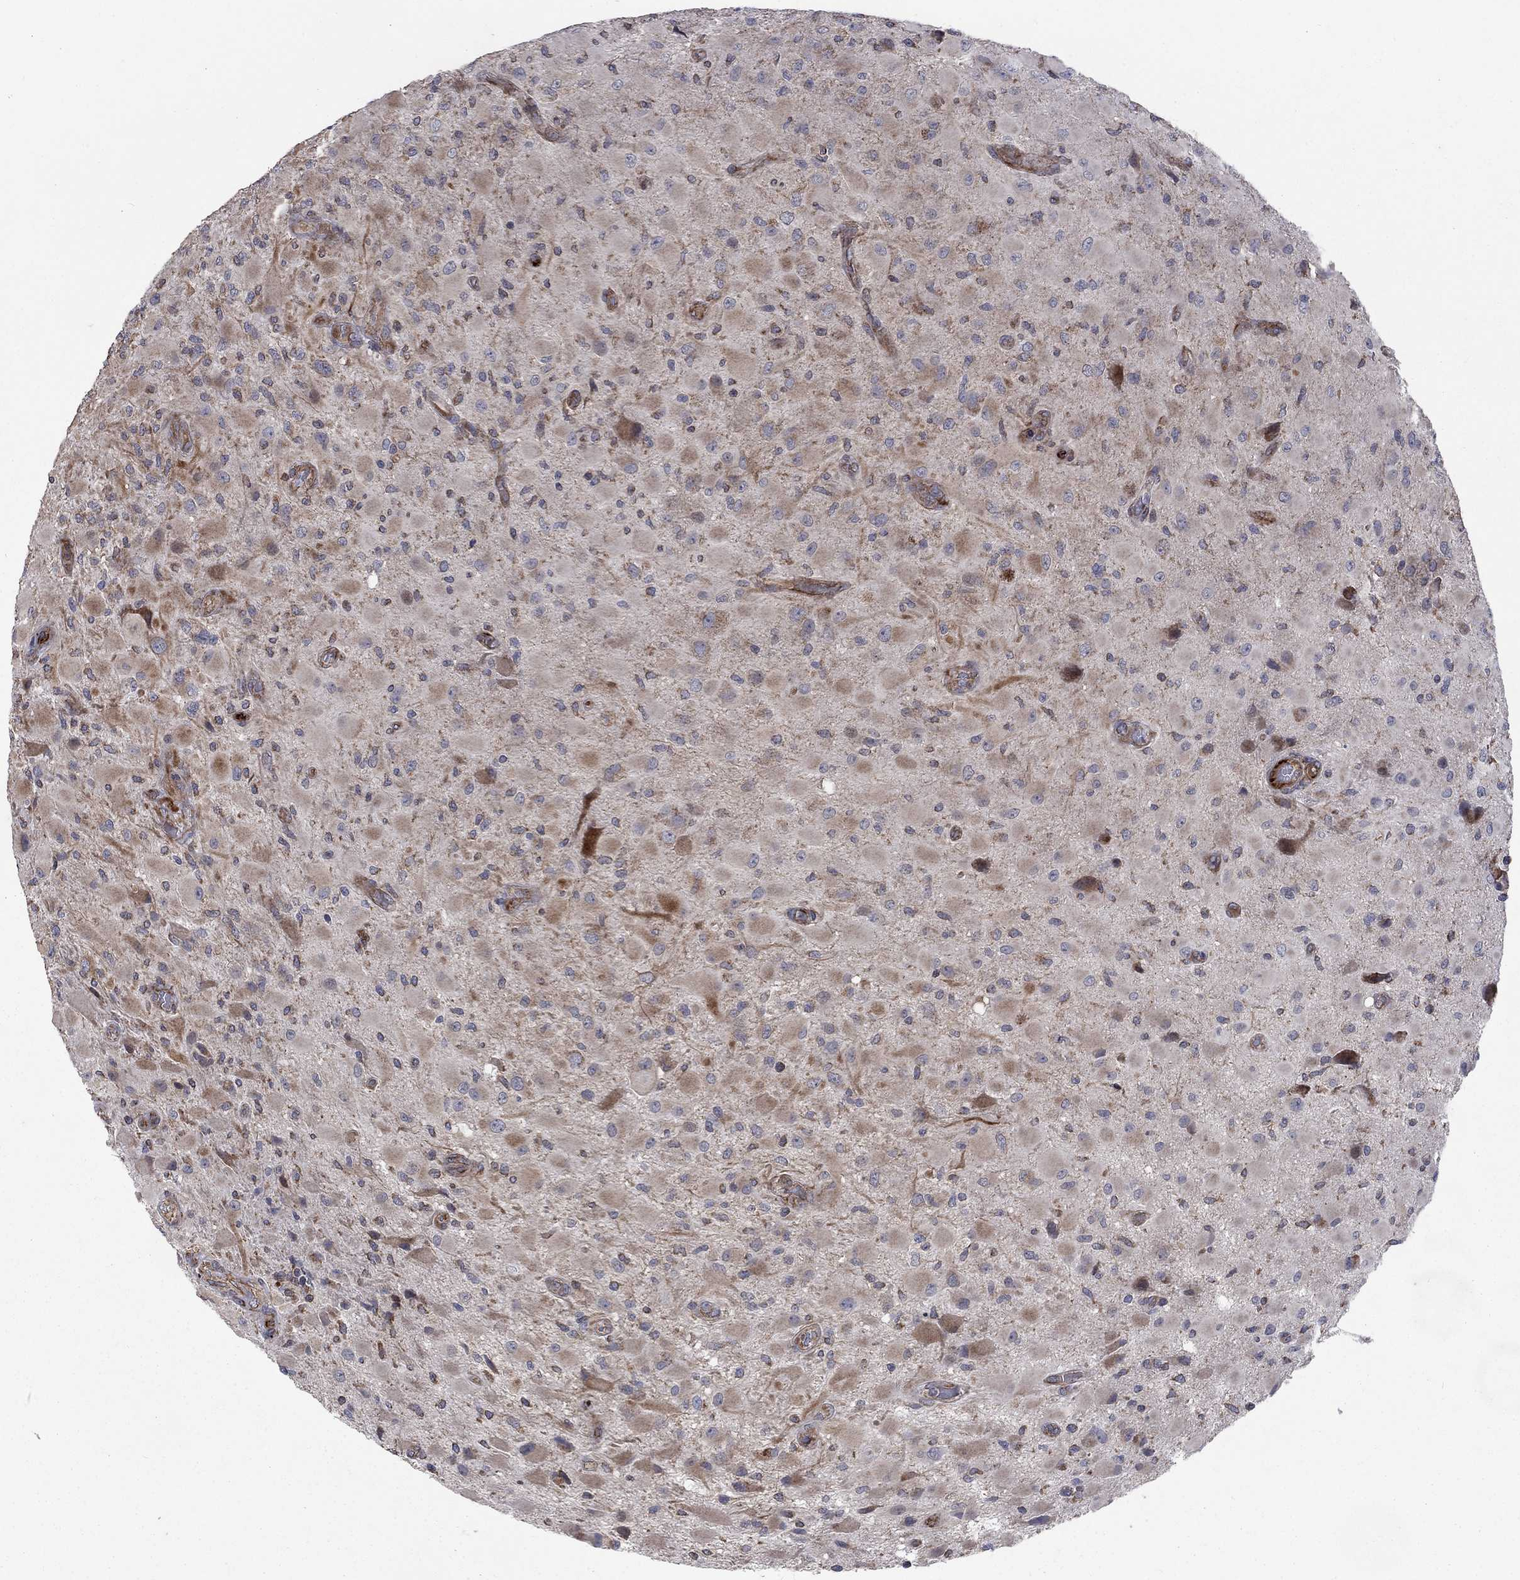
{"staining": {"intensity": "strong", "quantity": "<25%", "location": "cytoplasmic/membranous"}, "tissue": "glioma", "cell_type": "Tumor cells", "image_type": "cancer", "snomed": [{"axis": "morphology", "description": "Glioma, malignant, High grade"}, {"axis": "topography", "description": "Cerebral cortex"}], "caption": "A photomicrograph of malignant glioma (high-grade) stained for a protein demonstrates strong cytoplasmic/membranous brown staining in tumor cells.", "gene": "NDUFC1", "patient": {"sex": "male", "age": 35}}